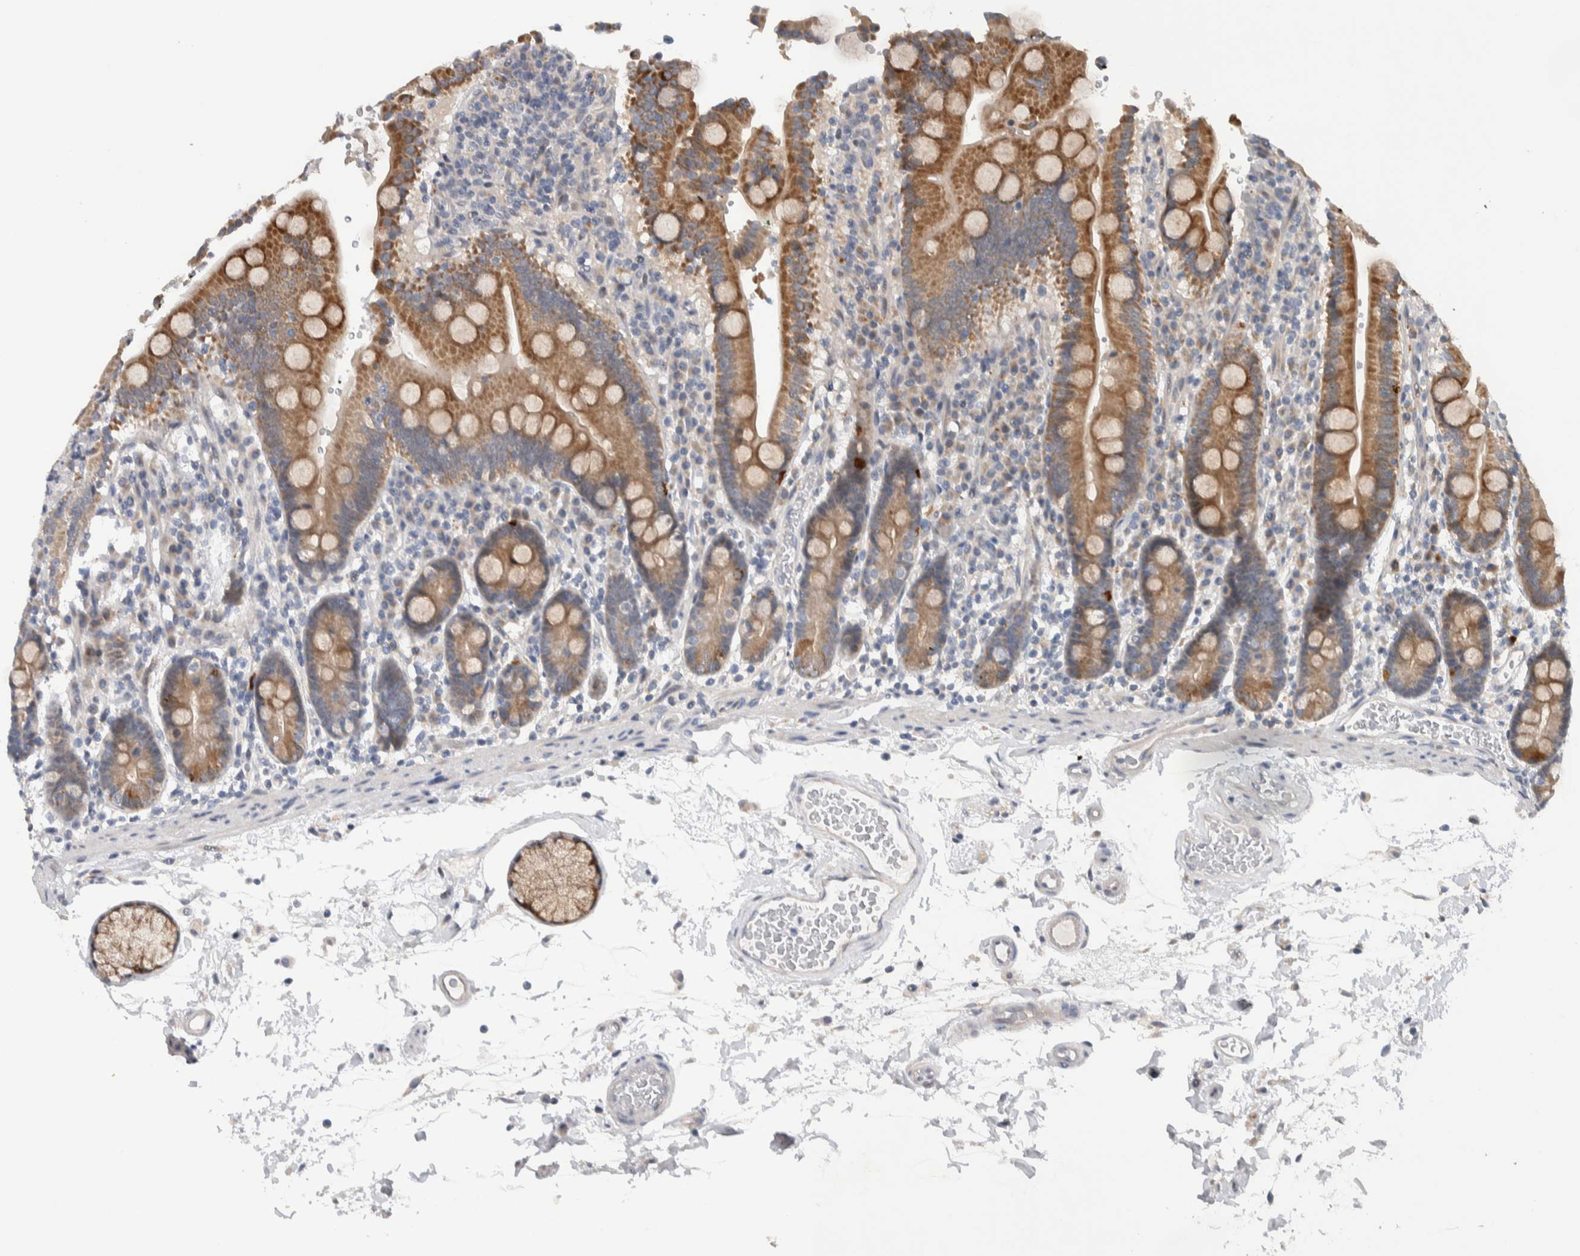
{"staining": {"intensity": "moderate", "quantity": ">75%", "location": "cytoplasmic/membranous"}, "tissue": "duodenum", "cell_type": "Glandular cells", "image_type": "normal", "snomed": [{"axis": "morphology", "description": "Normal tissue, NOS"}, {"axis": "topography", "description": "Small intestine, NOS"}], "caption": "Immunohistochemistry (IHC) of unremarkable human duodenum demonstrates medium levels of moderate cytoplasmic/membranous positivity in approximately >75% of glandular cells. The staining is performed using DAB brown chromogen to label protein expression. The nuclei are counter-stained blue using hematoxylin.", "gene": "PRRG4", "patient": {"sex": "female", "age": 71}}